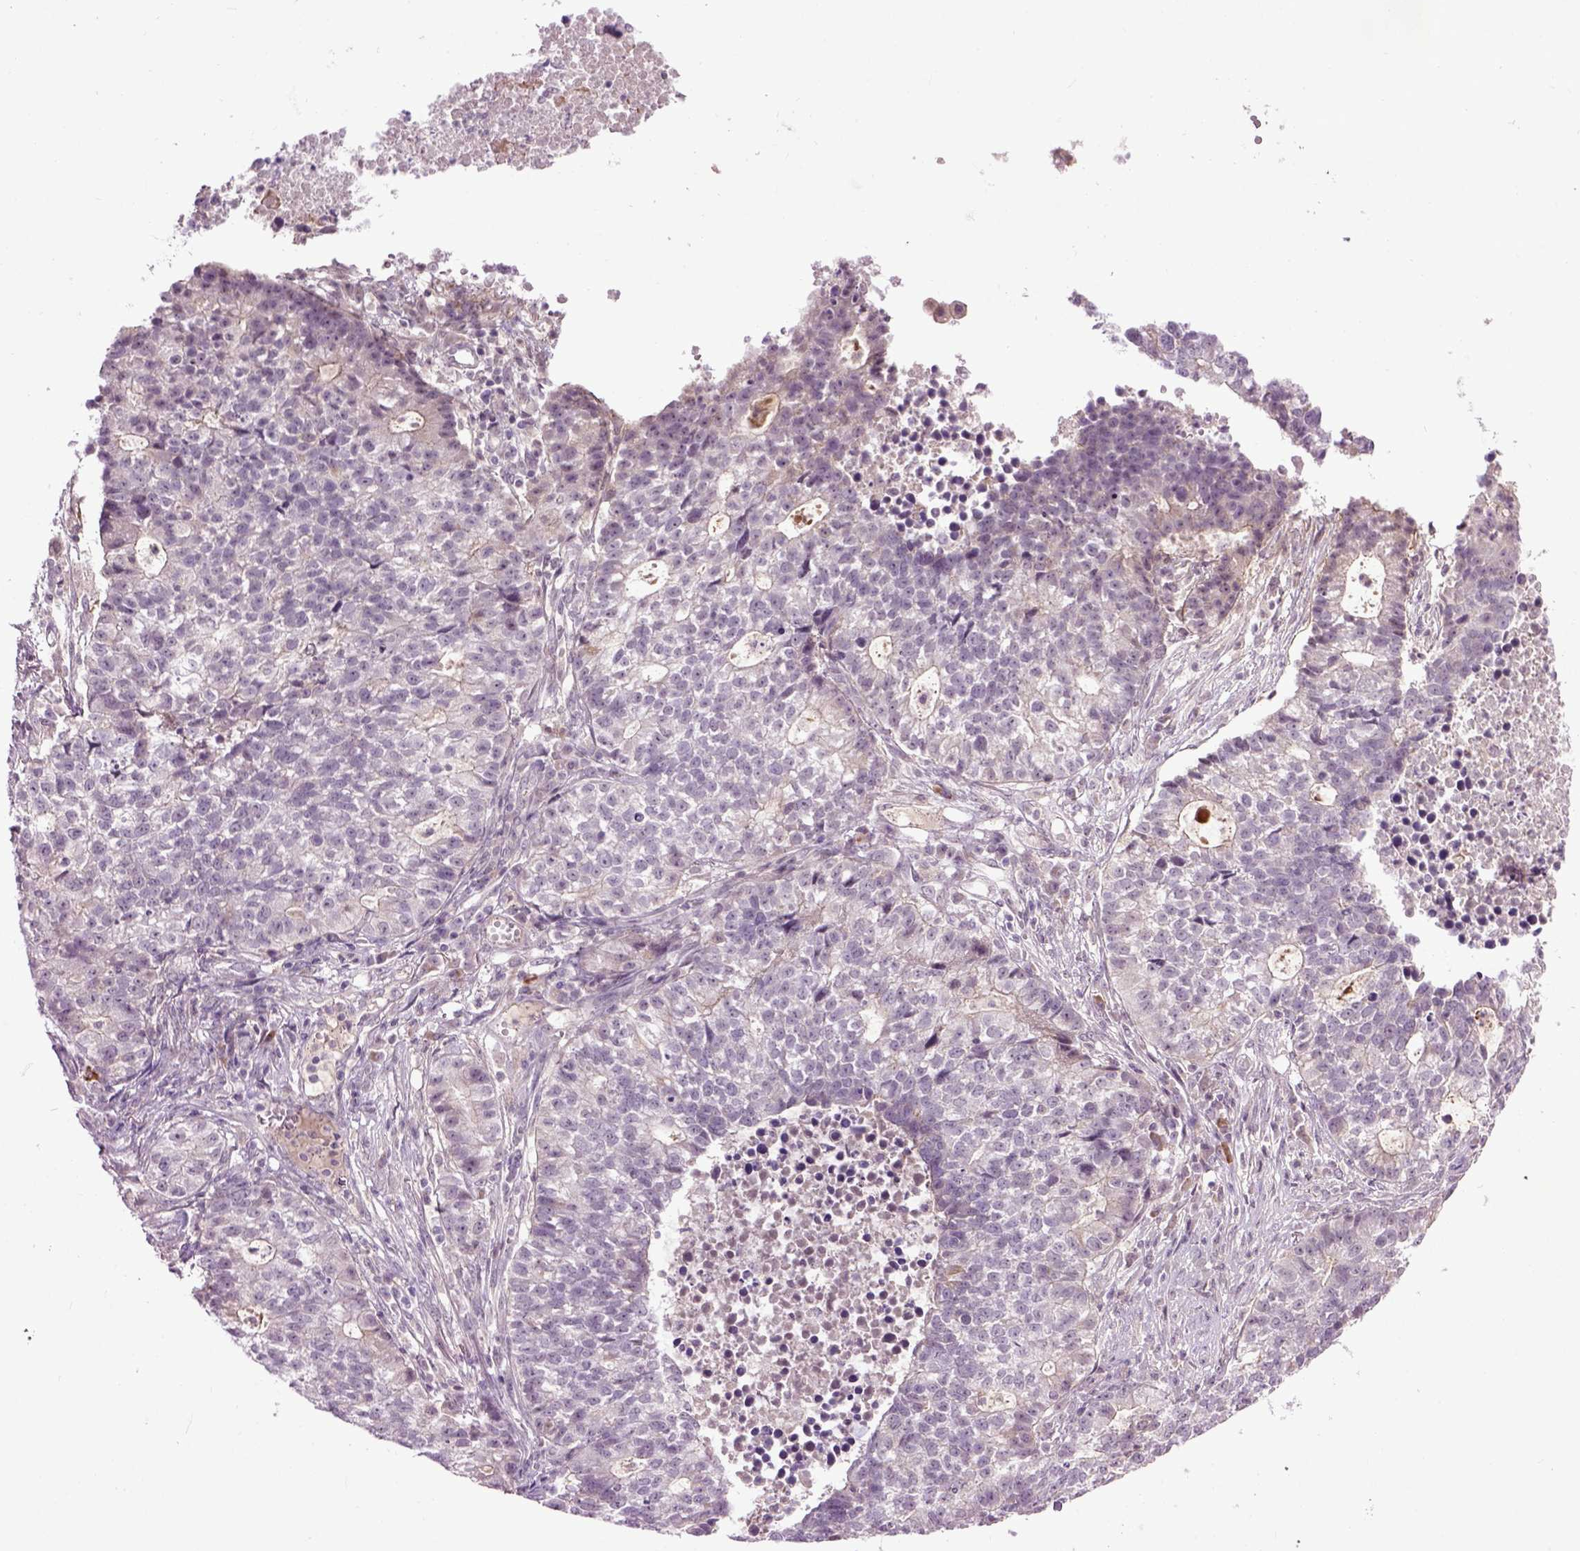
{"staining": {"intensity": "negative", "quantity": "none", "location": "none"}, "tissue": "lung cancer", "cell_type": "Tumor cells", "image_type": "cancer", "snomed": [{"axis": "morphology", "description": "Adenocarcinoma, NOS"}, {"axis": "topography", "description": "Lung"}], "caption": "Tumor cells are negative for protein expression in human adenocarcinoma (lung). (DAB (3,3'-diaminobenzidine) IHC with hematoxylin counter stain).", "gene": "EMILIN3", "patient": {"sex": "male", "age": 57}}